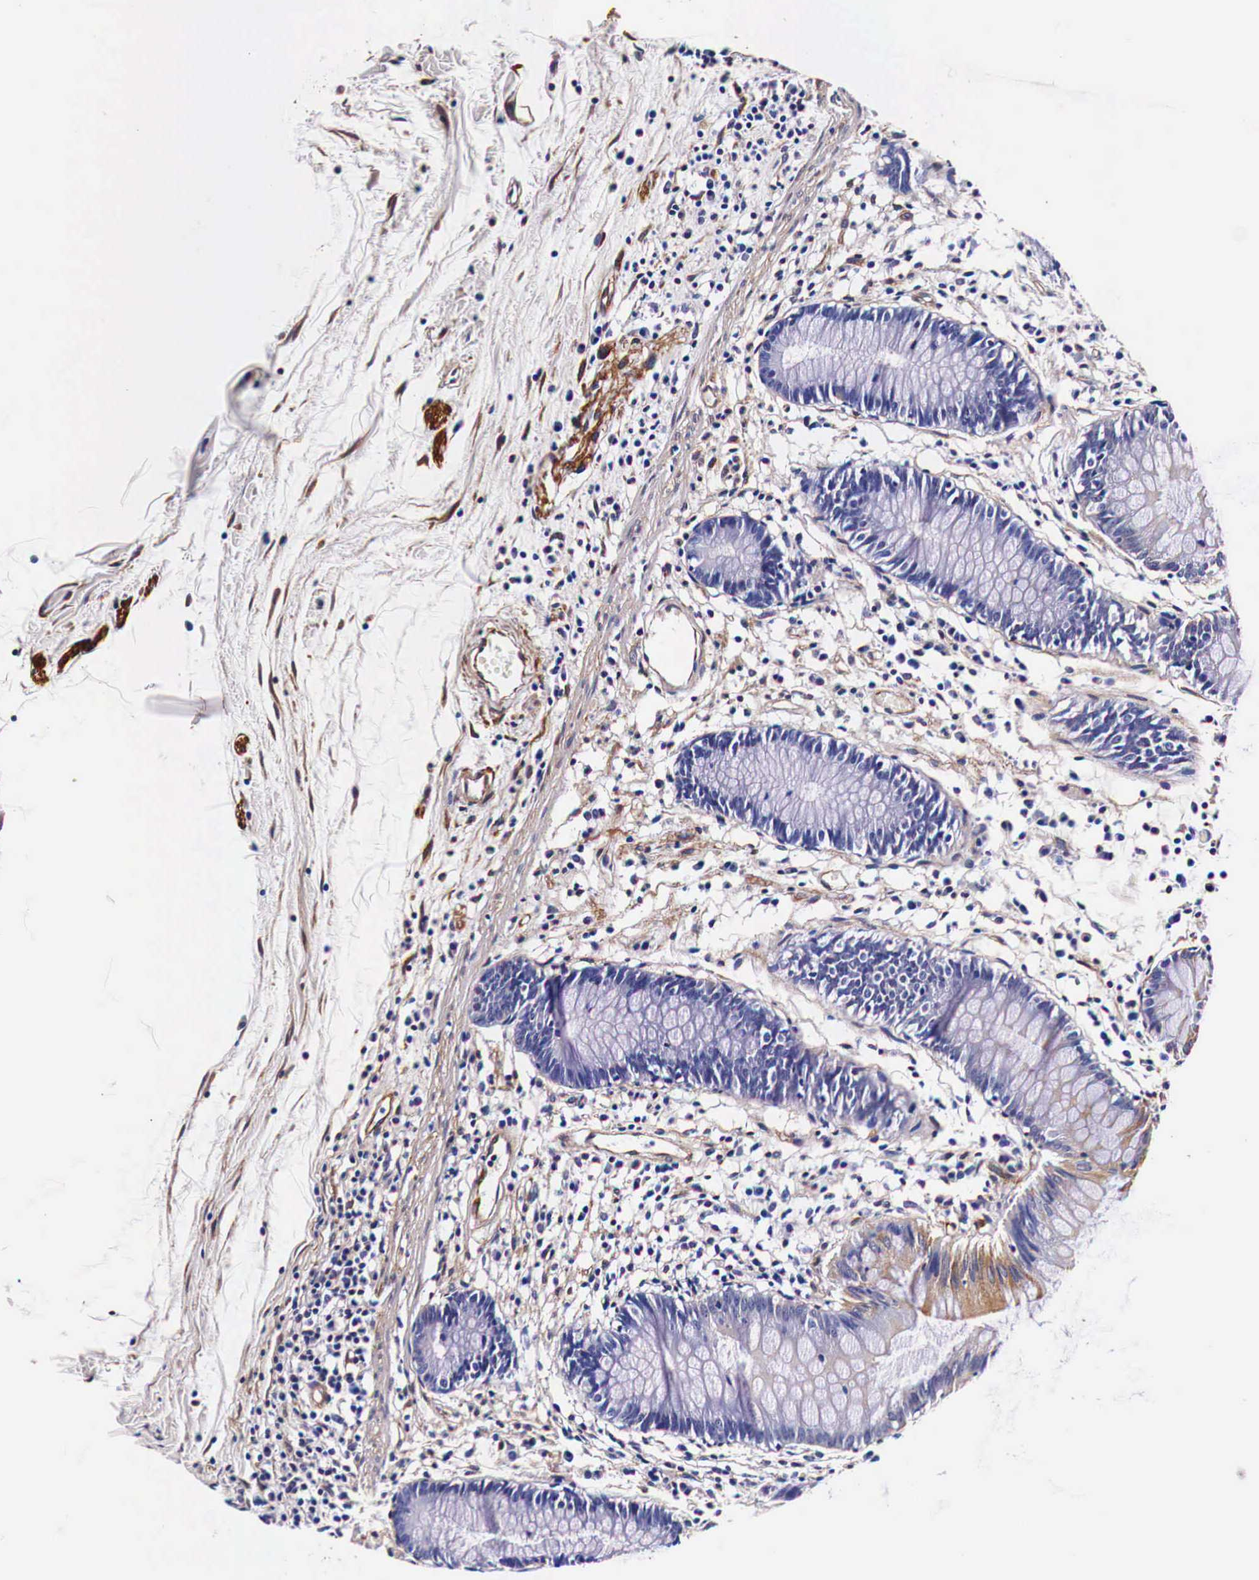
{"staining": {"intensity": "strong", "quantity": ">75%", "location": "cytoplasmic/membranous"}, "tissue": "colon", "cell_type": "Endothelial cells", "image_type": "normal", "snomed": [{"axis": "morphology", "description": "Normal tissue, NOS"}, {"axis": "topography", "description": "Colon"}], "caption": "This photomicrograph shows immunohistochemistry staining of normal human colon, with high strong cytoplasmic/membranous positivity in approximately >75% of endothelial cells.", "gene": "HSPB1", "patient": {"sex": "female", "age": 55}}